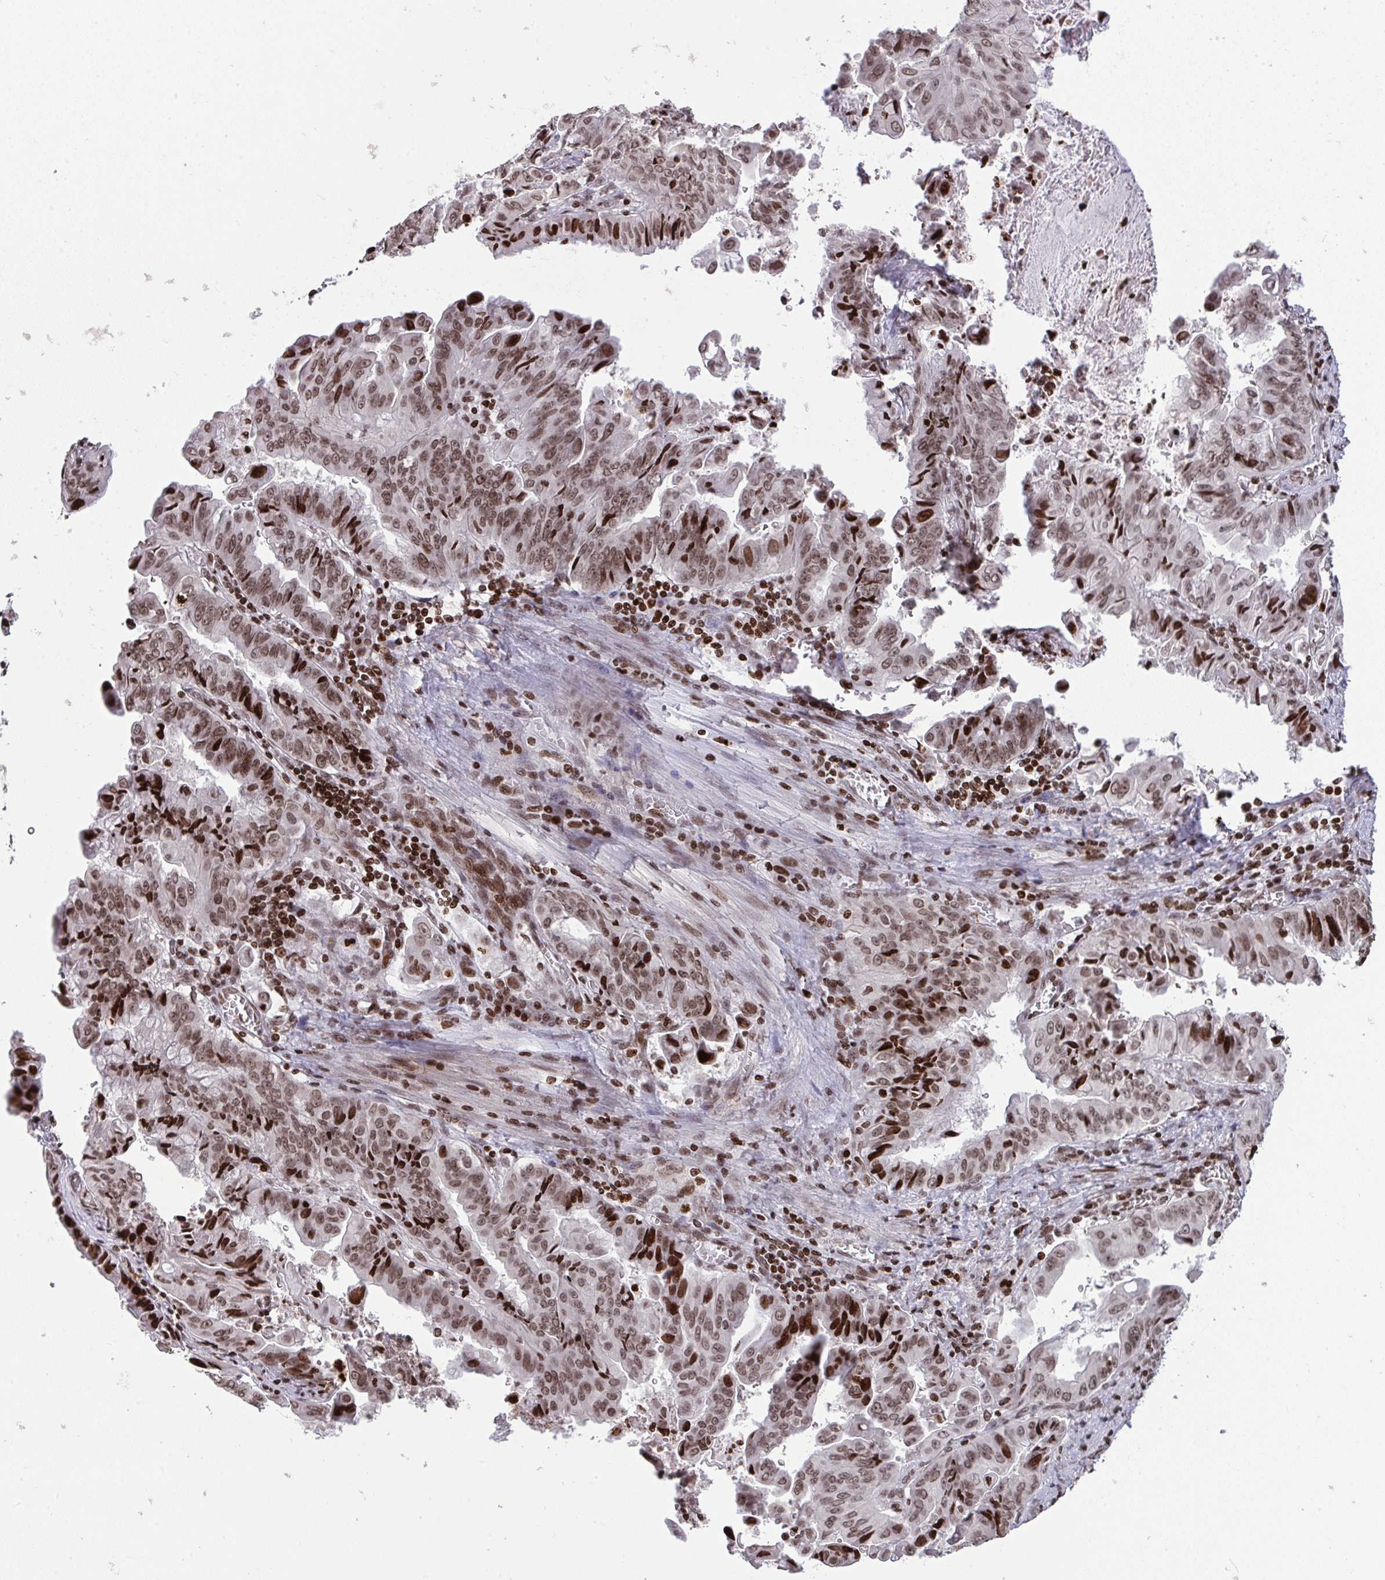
{"staining": {"intensity": "moderate", "quantity": ">75%", "location": "nuclear"}, "tissue": "stomach cancer", "cell_type": "Tumor cells", "image_type": "cancer", "snomed": [{"axis": "morphology", "description": "Adenocarcinoma, NOS"}, {"axis": "topography", "description": "Stomach, upper"}], "caption": "Stomach cancer stained with a protein marker demonstrates moderate staining in tumor cells.", "gene": "NIP7", "patient": {"sex": "male", "age": 80}}